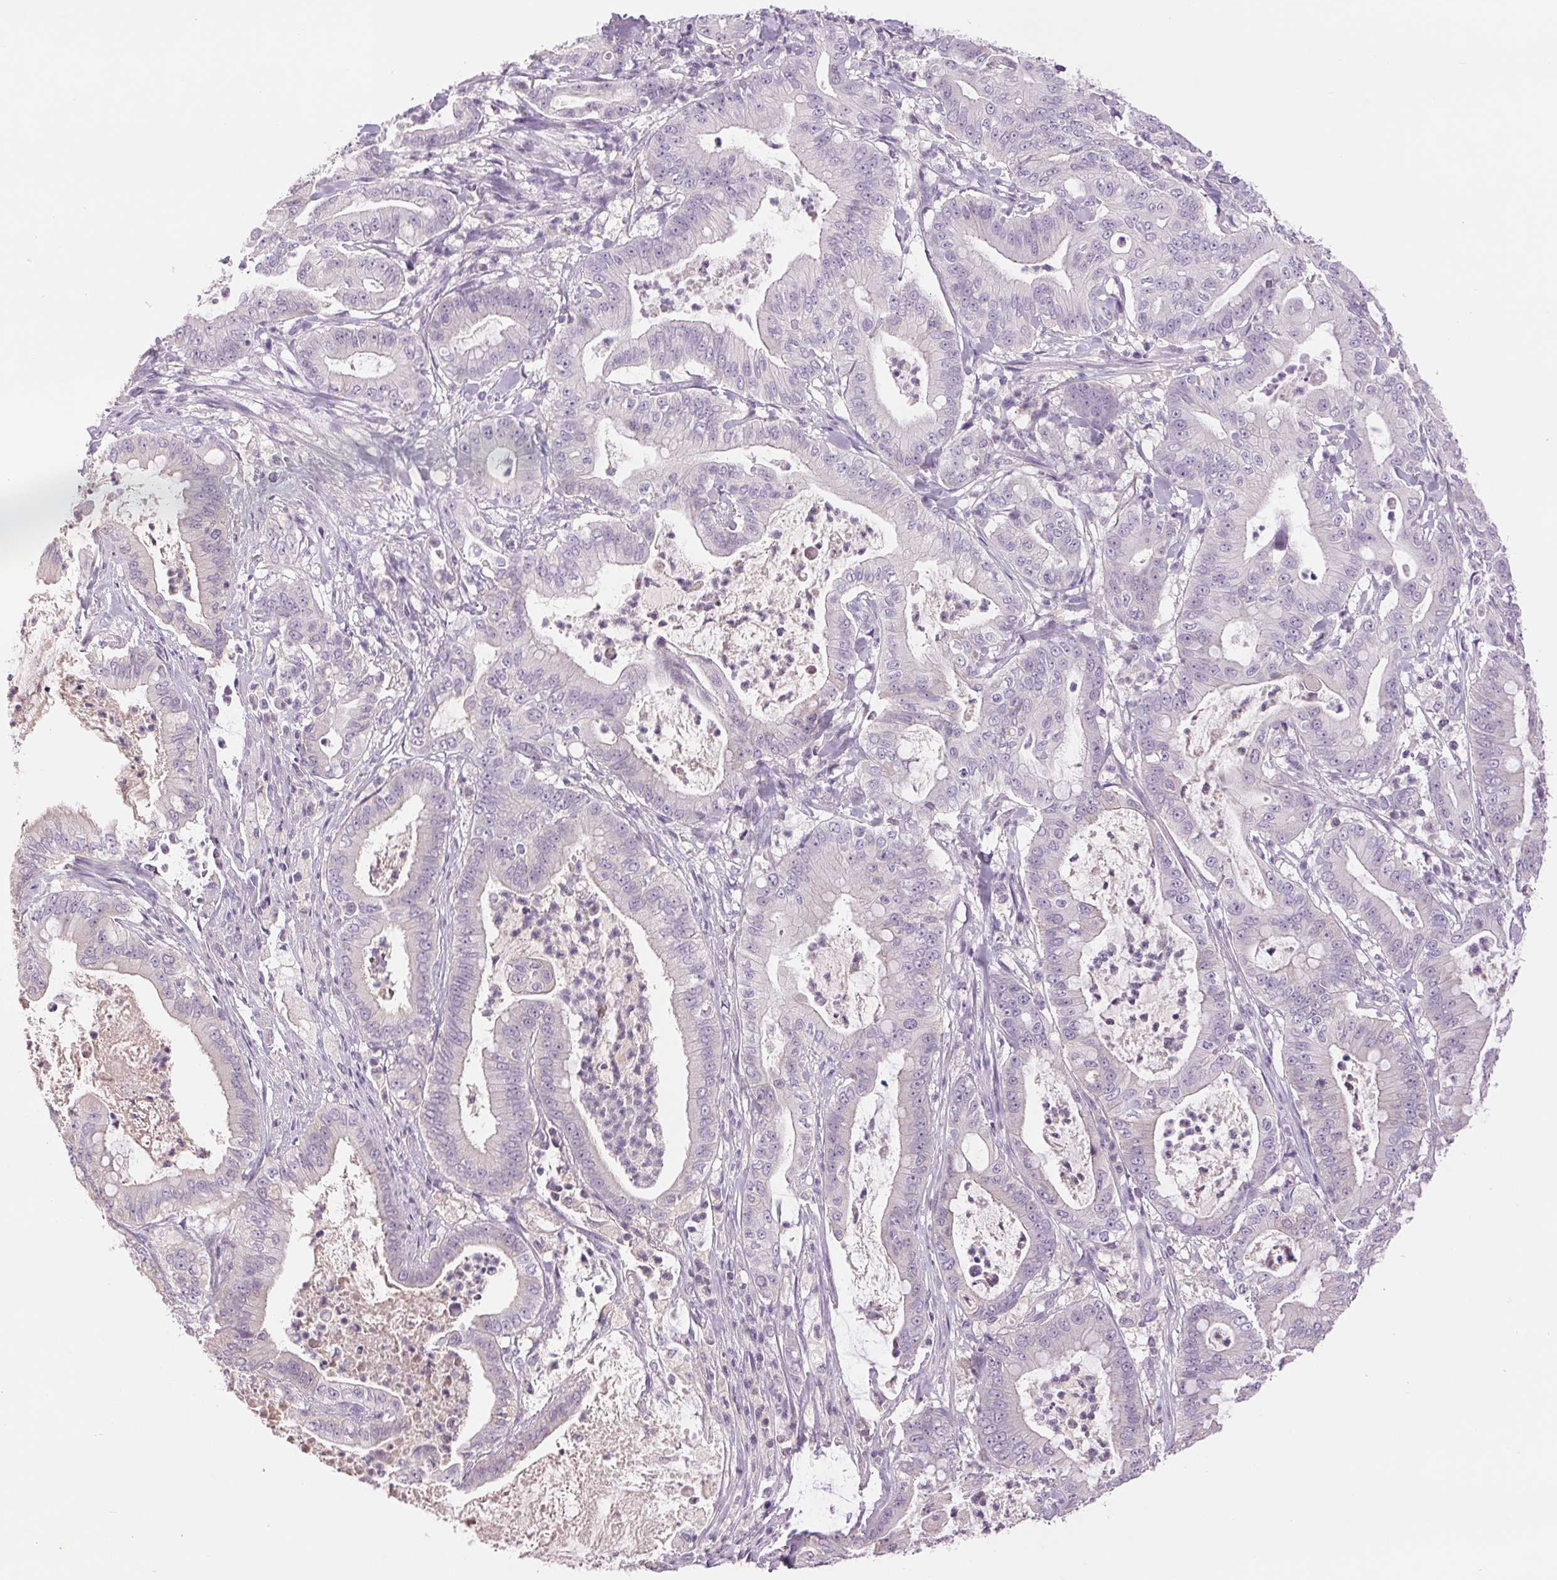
{"staining": {"intensity": "negative", "quantity": "none", "location": "none"}, "tissue": "pancreatic cancer", "cell_type": "Tumor cells", "image_type": "cancer", "snomed": [{"axis": "morphology", "description": "Adenocarcinoma, NOS"}, {"axis": "topography", "description": "Pancreas"}], "caption": "DAB immunohistochemical staining of pancreatic adenocarcinoma exhibits no significant positivity in tumor cells.", "gene": "FXYD4", "patient": {"sex": "male", "age": 71}}